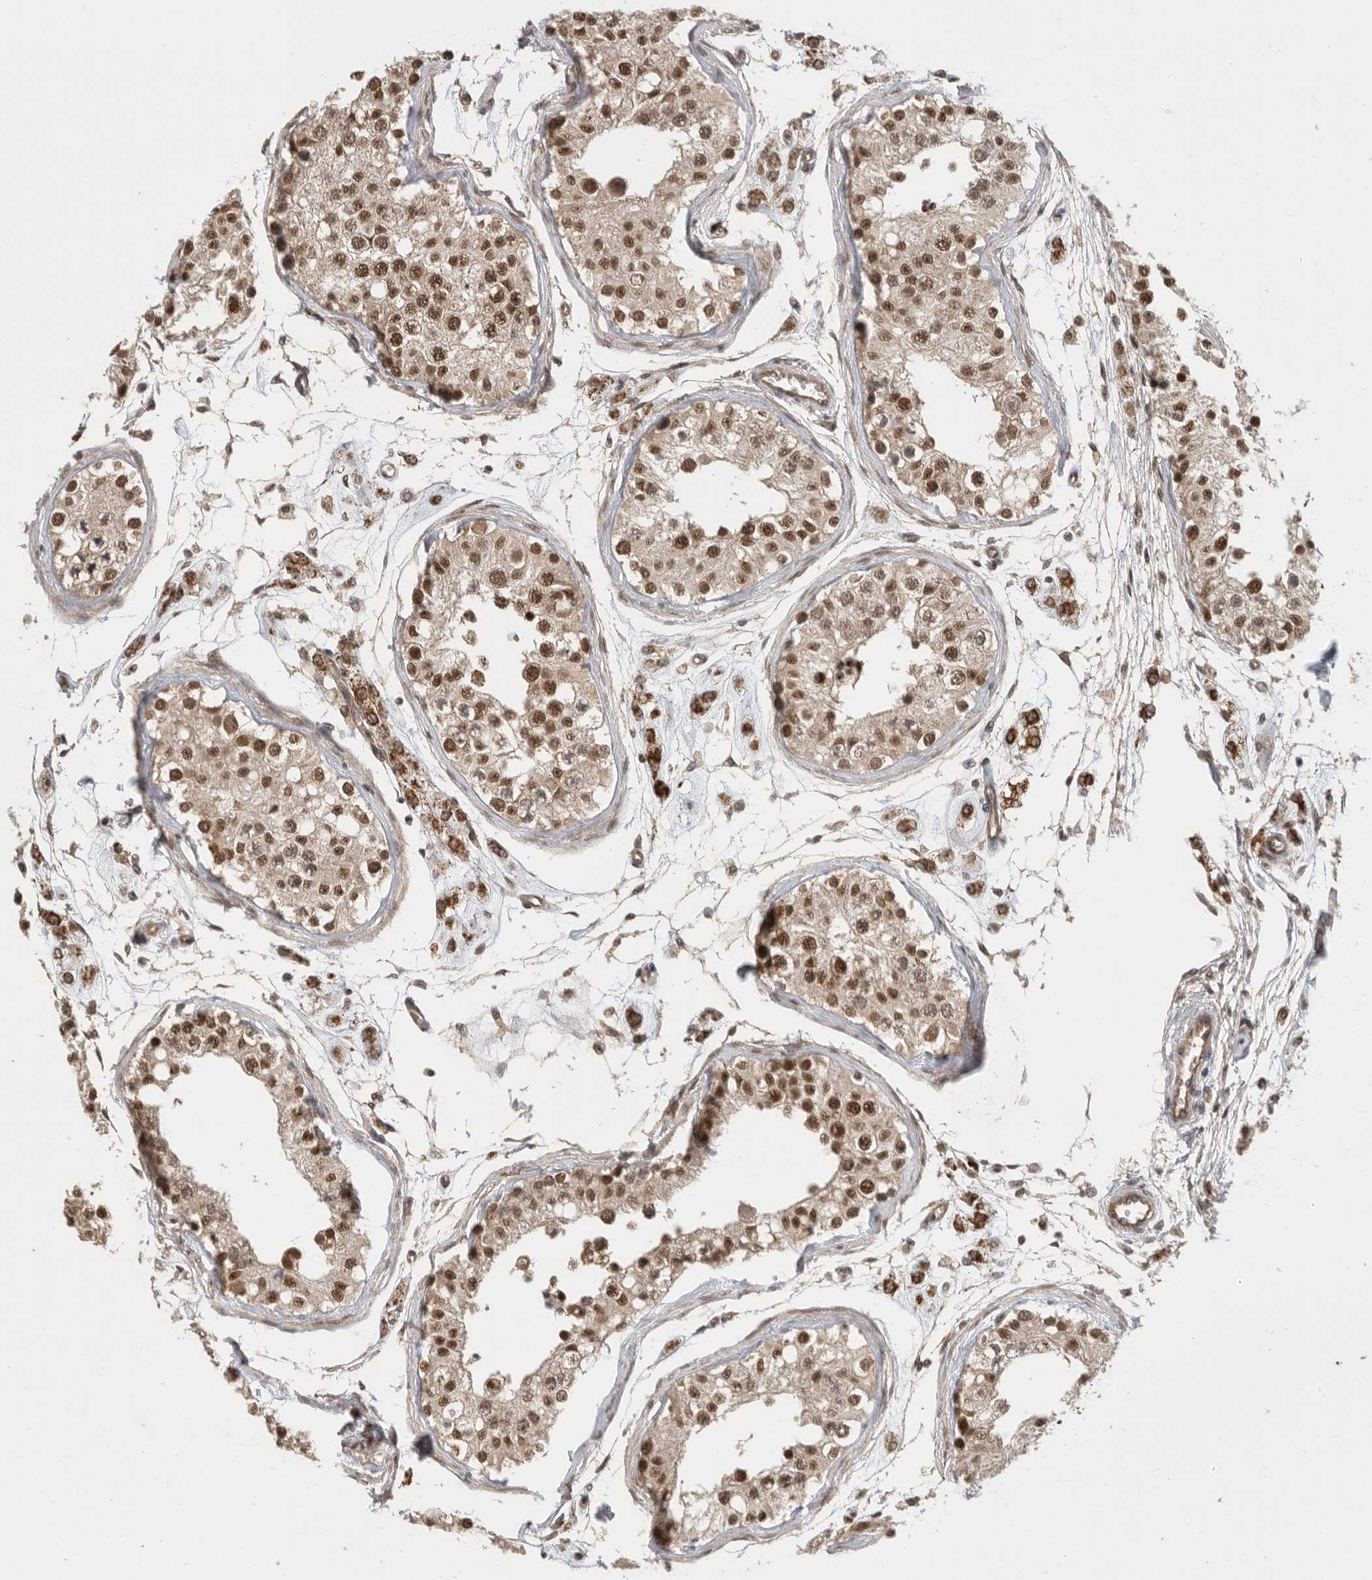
{"staining": {"intensity": "strong", "quantity": ">75%", "location": "cytoplasmic/membranous,nuclear"}, "tissue": "testis", "cell_type": "Cells in seminiferous ducts", "image_type": "normal", "snomed": [{"axis": "morphology", "description": "Normal tissue, NOS"}, {"axis": "morphology", "description": "Adenocarcinoma, metastatic, NOS"}, {"axis": "topography", "description": "Testis"}], "caption": "The histopathology image shows a brown stain indicating the presence of a protein in the cytoplasmic/membranous,nuclear of cells in seminiferous ducts in testis. (DAB (3,3'-diaminobenzidine) IHC, brown staining for protein, blue staining for nuclei).", "gene": "VPS50", "patient": {"sex": "male", "age": 26}}